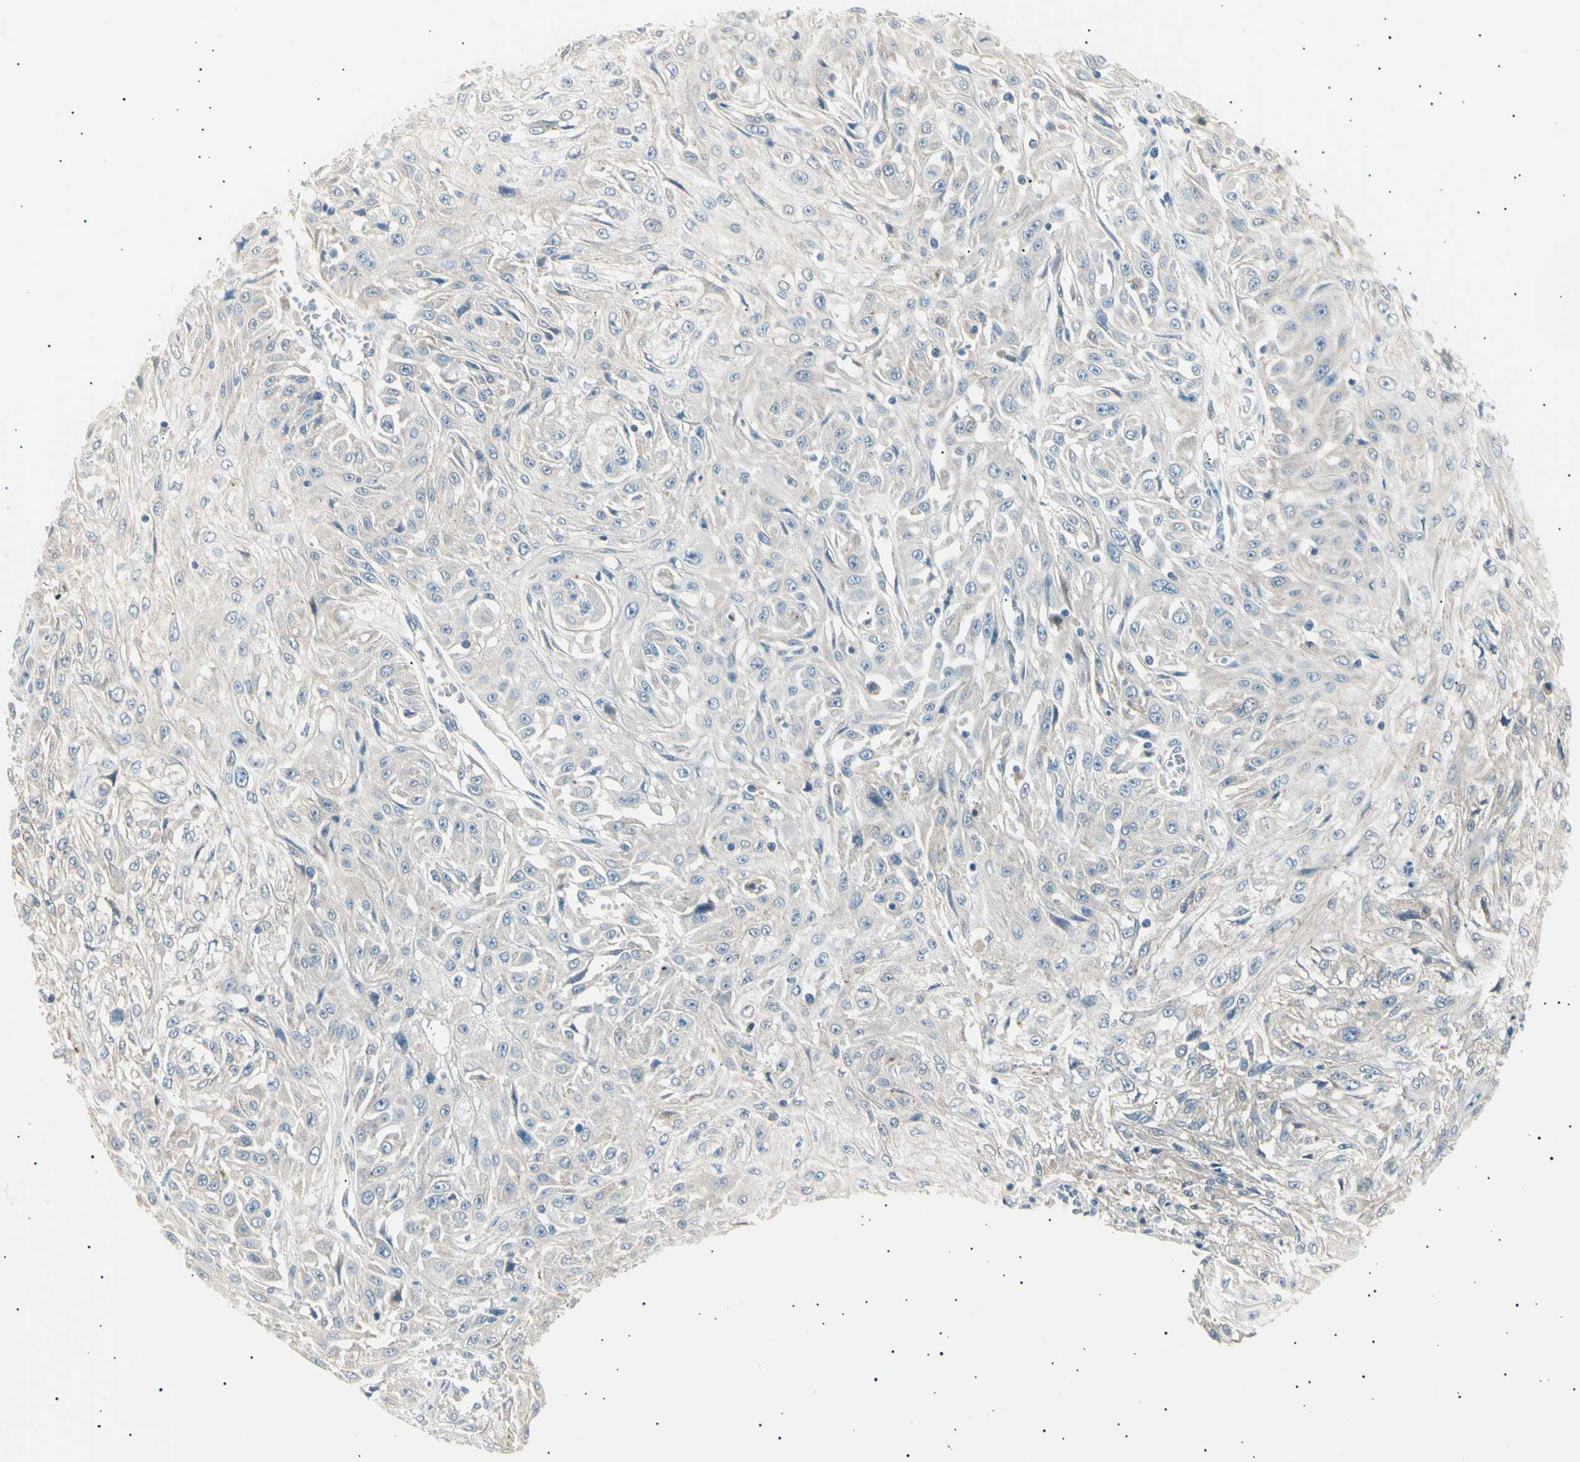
{"staining": {"intensity": "negative", "quantity": "none", "location": "none"}, "tissue": "skin cancer", "cell_type": "Tumor cells", "image_type": "cancer", "snomed": [{"axis": "morphology", "description": "Squamous cell carcinoma, NOS"}, {"axis": "morphology", "description": "Squamous cell carcinoma, metastatic, NOS"}, {"axis": "topography", "description": "Skin"}, {"axis": "topography", "description": "Lymph node"}], "caption": "The micrograph displays no significant staining in tumor cells of skin cancer.", "gene": "LHPP", "patient": {"sex": "male", "age": 75}}